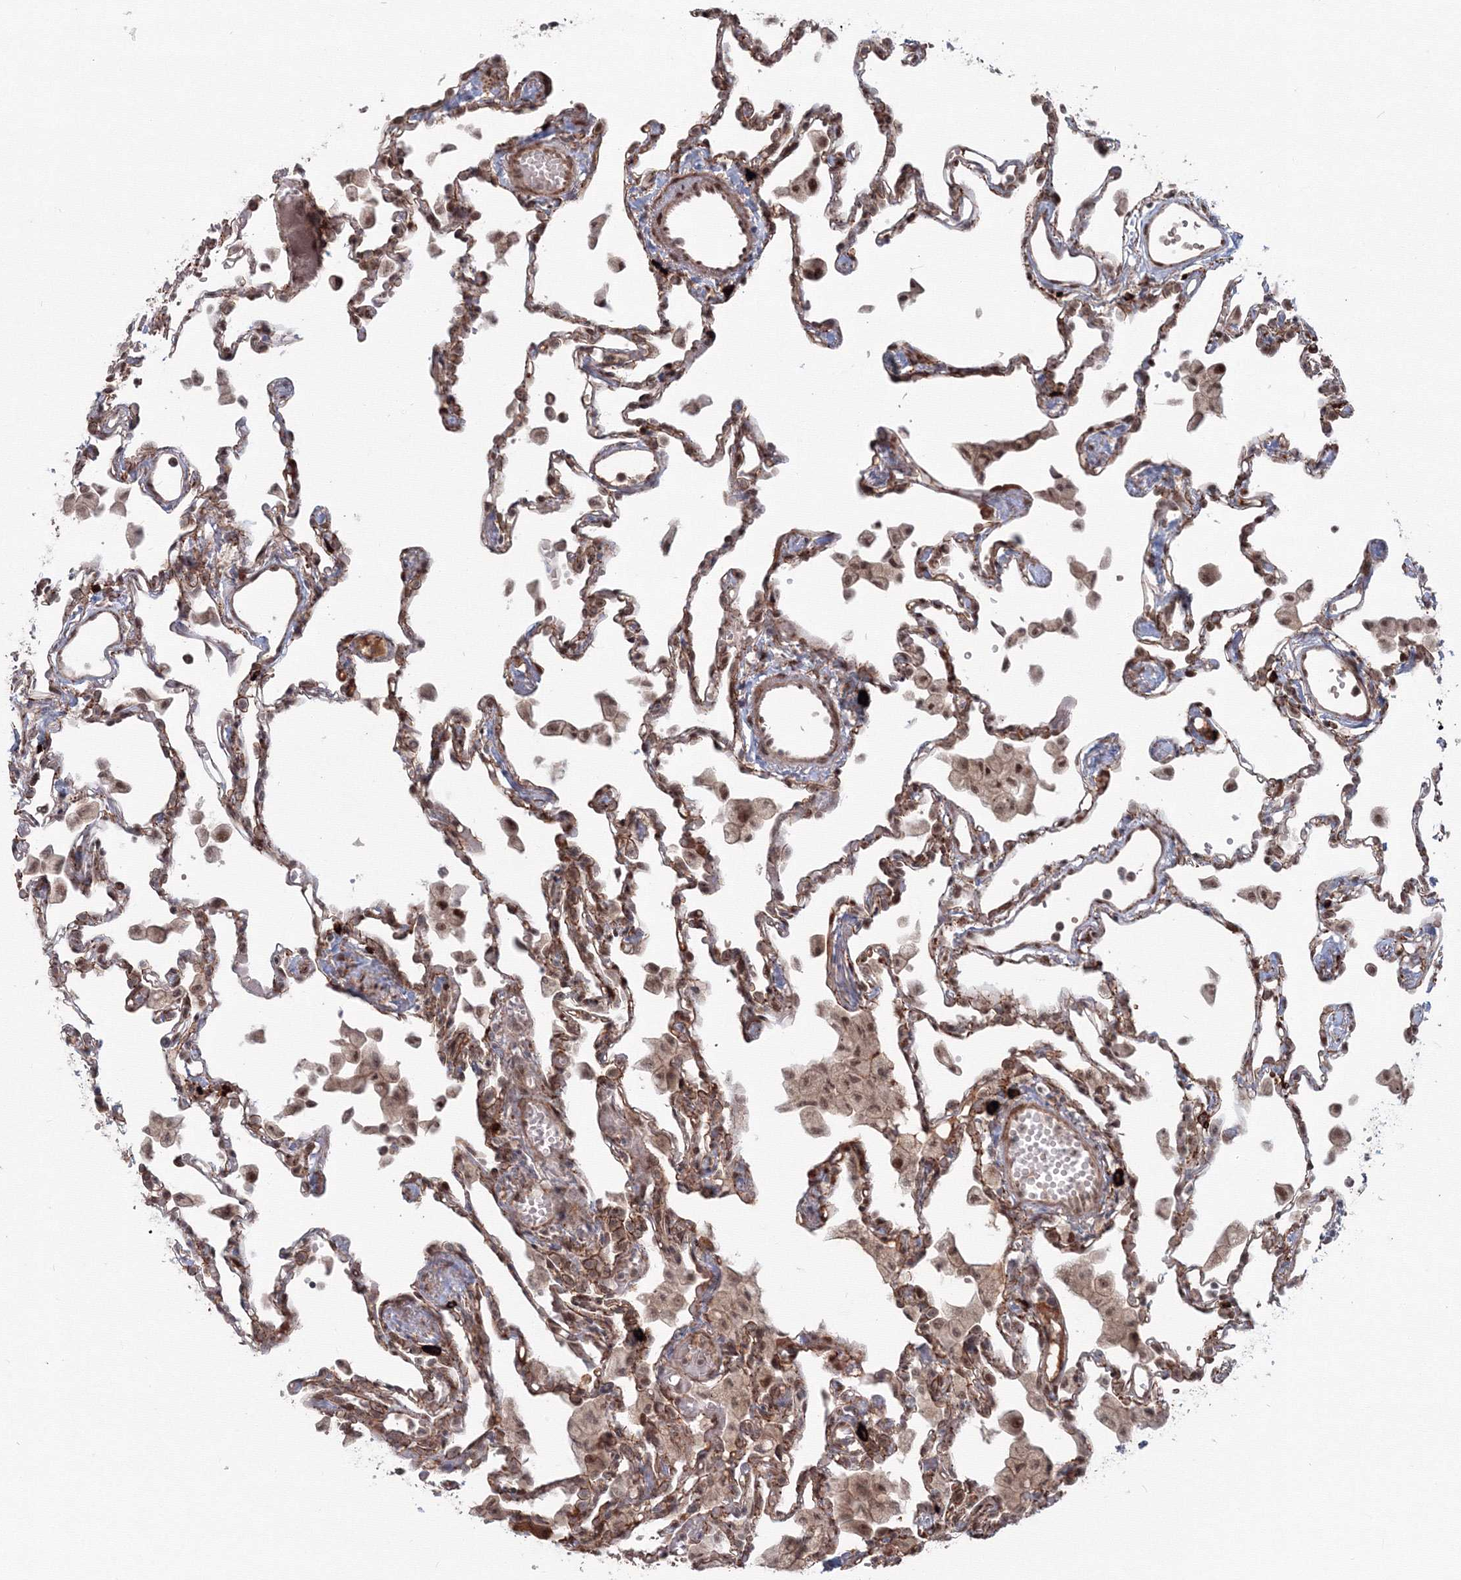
{"staining": {"intensity": "moderate", "quantity": ">75%", "location": "cytoplasmic/membranous,nuclear"}, "tissue": "lung", "cell_type": "Alveolar cells", "image_type": "normal", "snomed": [{"axis": "morphology", "description": "Normal tissue, NOS"}, {"axis": "topography", "description": "Bronchus"}, {"axis": "topography", "description": "Lung"}], "caption": "The histopathology image reveals staining of normal lung, revealing moderate cytoplasmic/membranous,nuclear protein expression (brown color) within alveolar cells. (DAB (3,3'-diaminobenzidine) IHC, brown staining for protein, blue staining for nuclei).", "gene": "SH3PXD2A", "patient": {"sex": "female", "age": 49}}